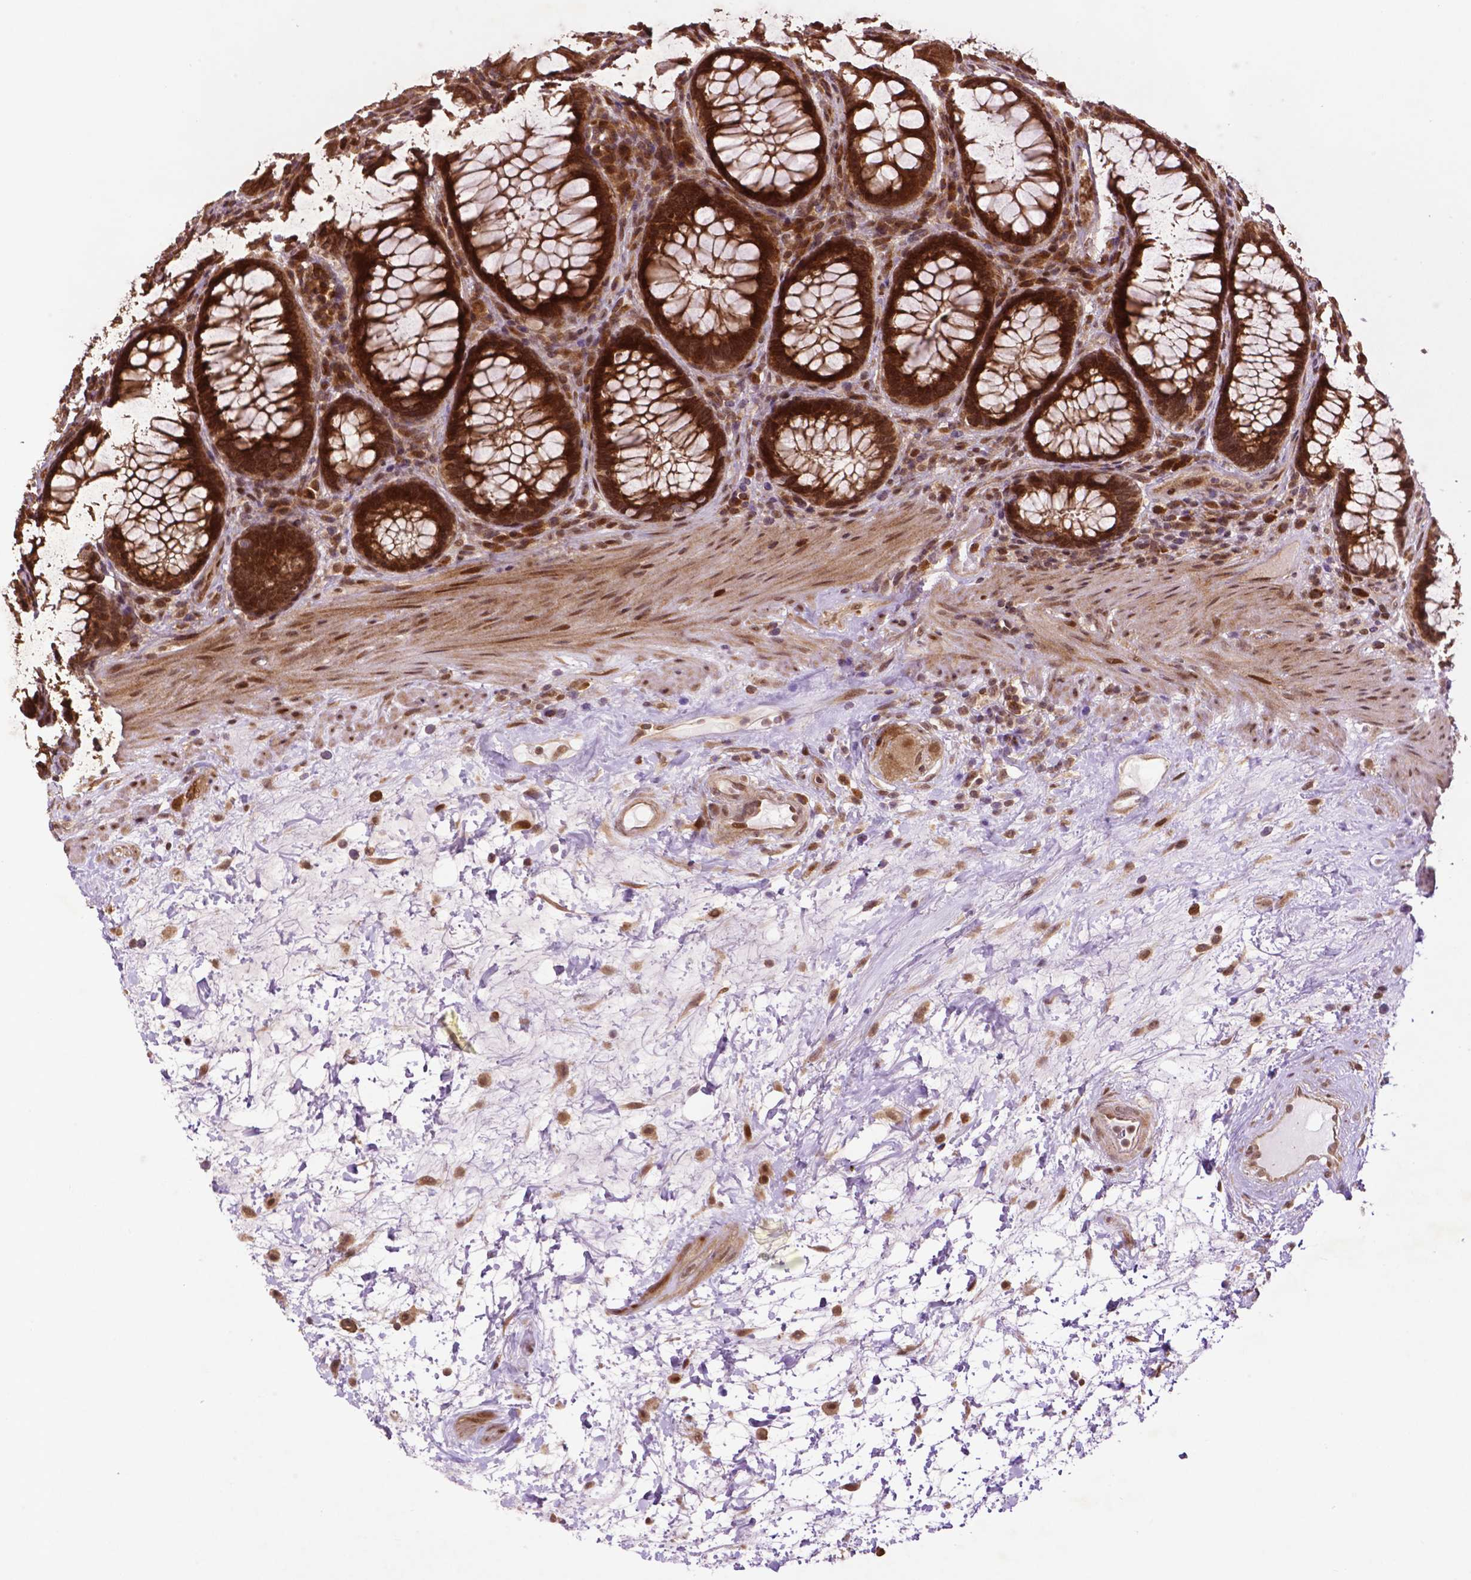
{"staining": {"intensity": "strong", "quantity": ">75%", "location": "cytoplasmic/membranous,nuclear"}, "tissue": "rectum", "cell_type": "Glandular cells", "image_type": "normal", "snomed": [{"axis": "morphology", "description": "Normal tissue, NOS"}, {"axis": "topography", "description": "Rectum"}], "caption": "Glandular cells reveal strong cytoplasmic/membranous,nuclear positivity in approximately >75% of cells in unremarkable rectum.", "gene": "TMX2", "patient": {"sex": "male", "age": 72}}